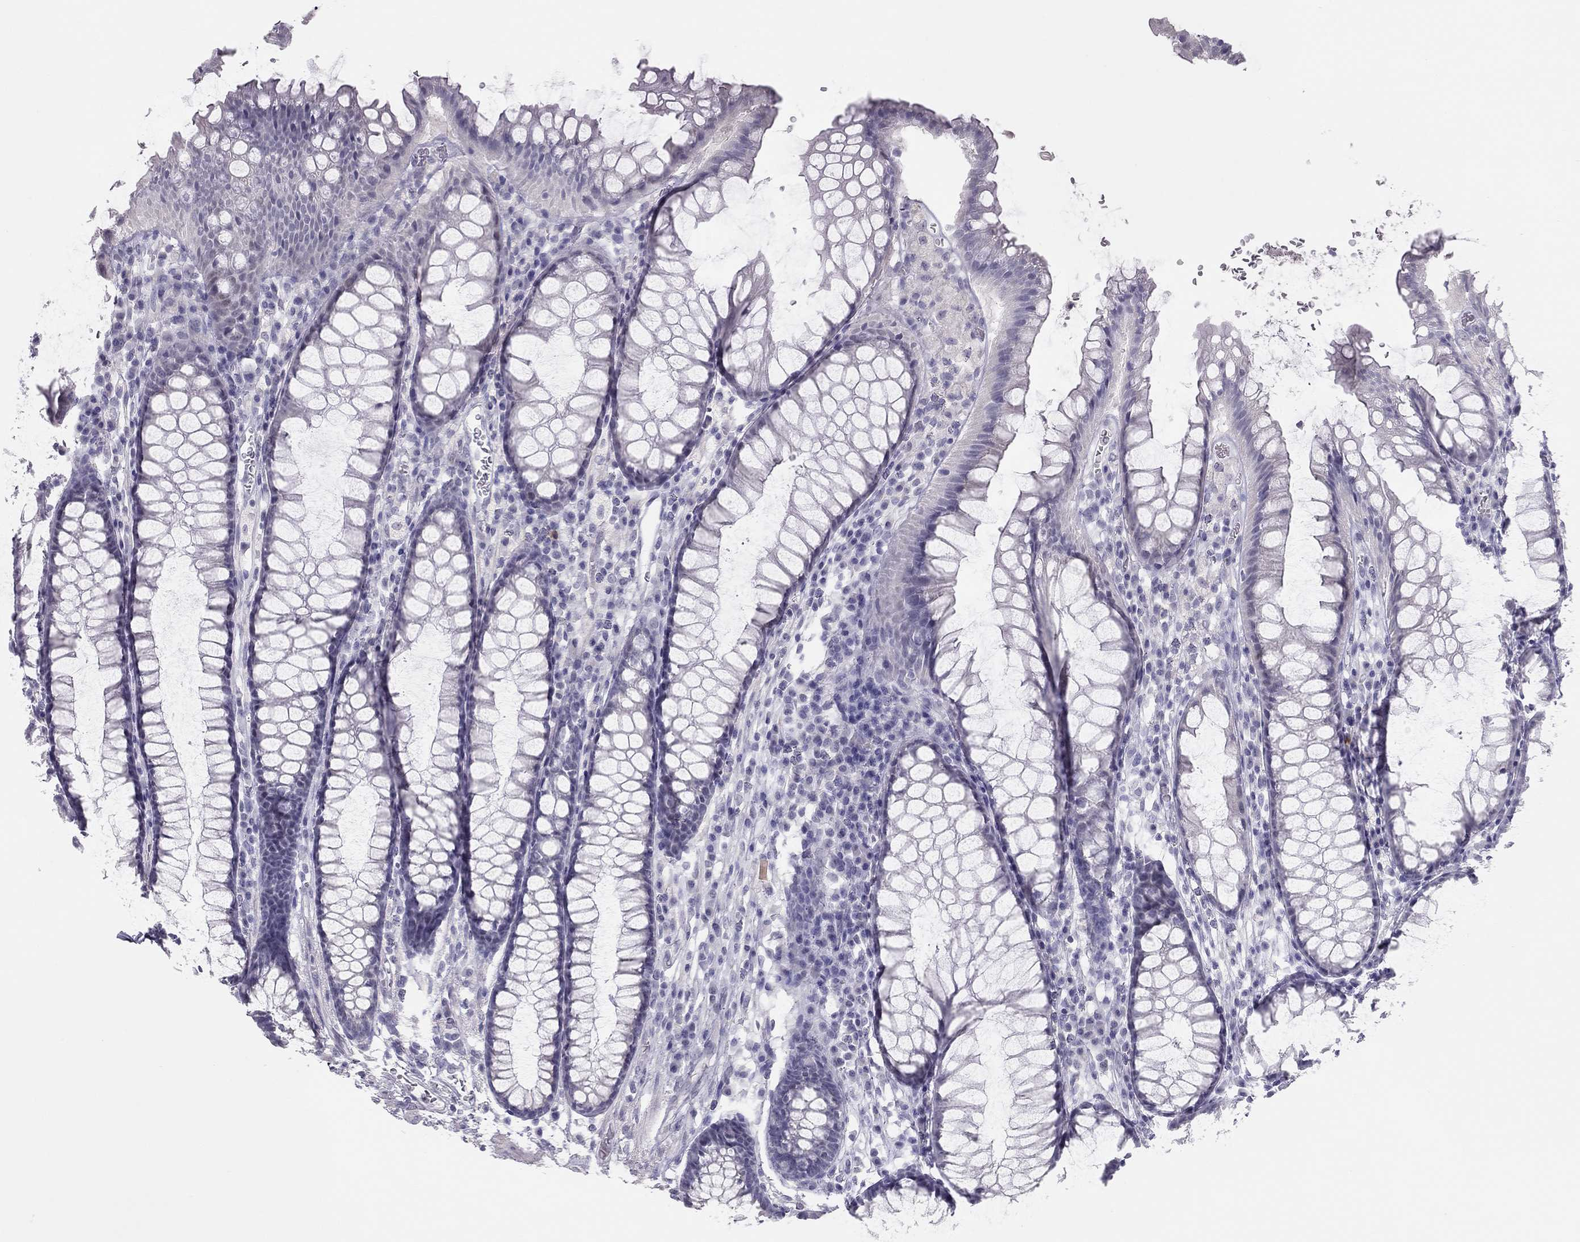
{"staining": {"intensity": "negative", "quantity": "none", "location": "none"}, "tissue": "rectum", "cell_type": "Glandular cells", "image_type": "normal", "snomed": [{"axis": "morphology", "description": "Normal tissue, NOS"}, {"axis": "topography", "description": "Rectum"}], "caption": "Glandular cells show no significant positivity in benign rectum.", "gene": "SPATA12", "patient": {"sex": "female", "age": 68}}